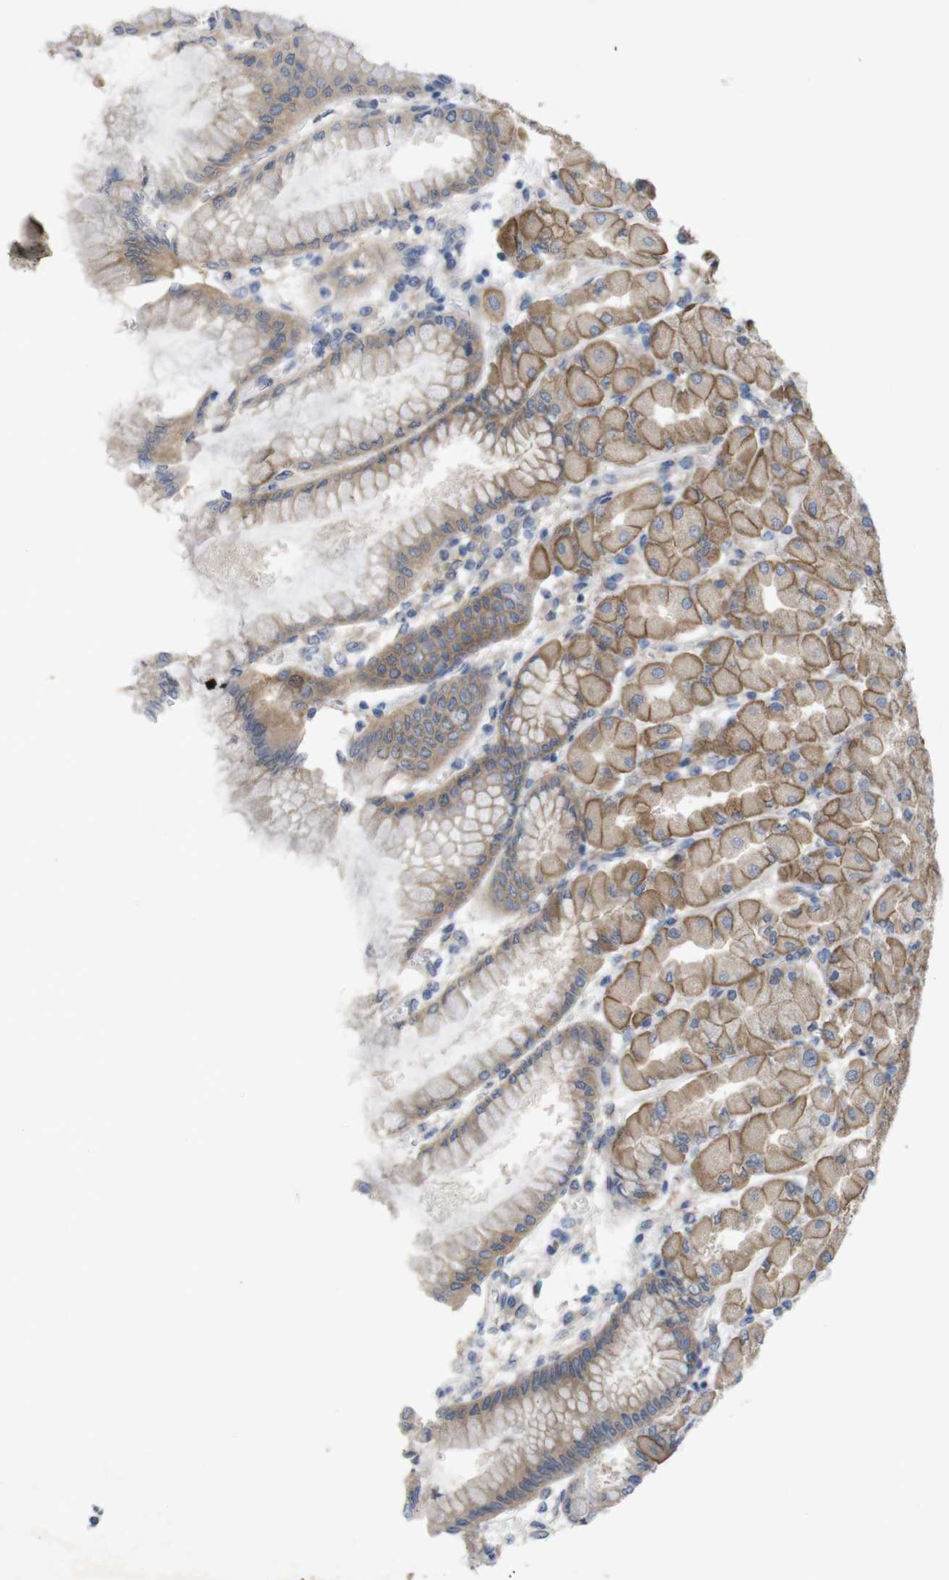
{"staining": {"intensity": "strong", "quantity": ">75%", "location": "cytoplasmic/membranous"}, "tissue": "stomach", "cell_type": "Glandular cells", "image_type": "normal", "snomed": [{"axis": "morphology", "description": "Normal tissue, NOS"}, {"axis": "topography", "description": "Stomach, upper"}], "caption": "Immunohistochemistry (IHC) of benign human stomach demonstrates high levels of strong cytoplasmic/membranous positivity in approximately >75% of glandular cells. The protein of interest is stained brown, and the nuclei are stained in blue (DAB IHC with brightfield microscopy, high magnification).", "gene": "KIDINS220", "patient": {"sex": "female", "age": 56}}